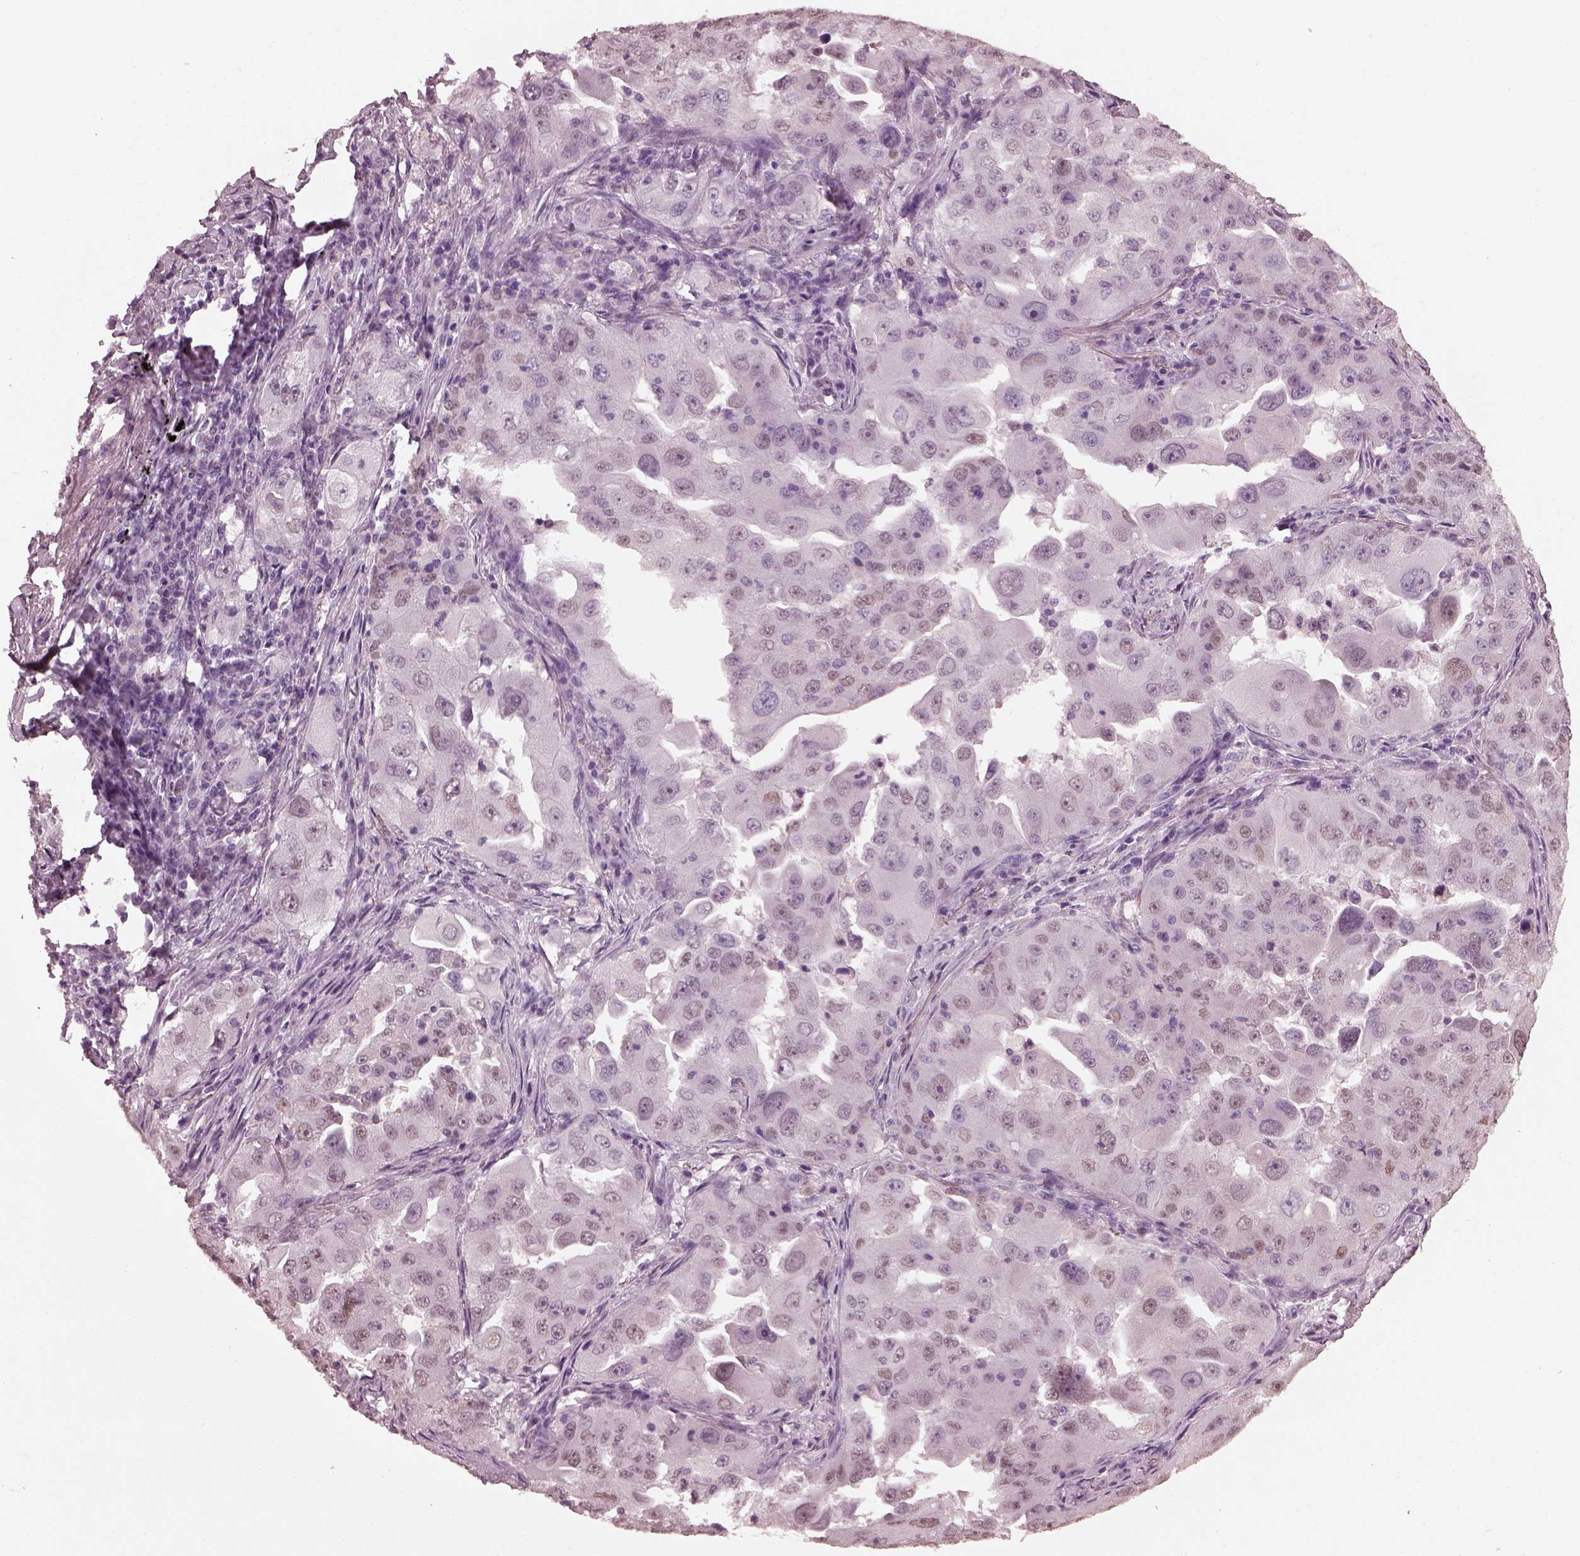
{"staining": {"intensity": "negative", "quantity": "none", "location": "none"}, "tissue": "lung cancer", "cell_type": "Tumor cells", "image_type": "cancer", "snomed": [{"axis": "morphology", "description": "Adenocarcinoma, NOS"}, {"axis": "topography", "description": "Lung"}], "caption": "The micrograph reveals no staining of tumor cells in lung adenocarcinoma.", "gene": "TSKS", "patient": {"sex": "female", "age": 61}}